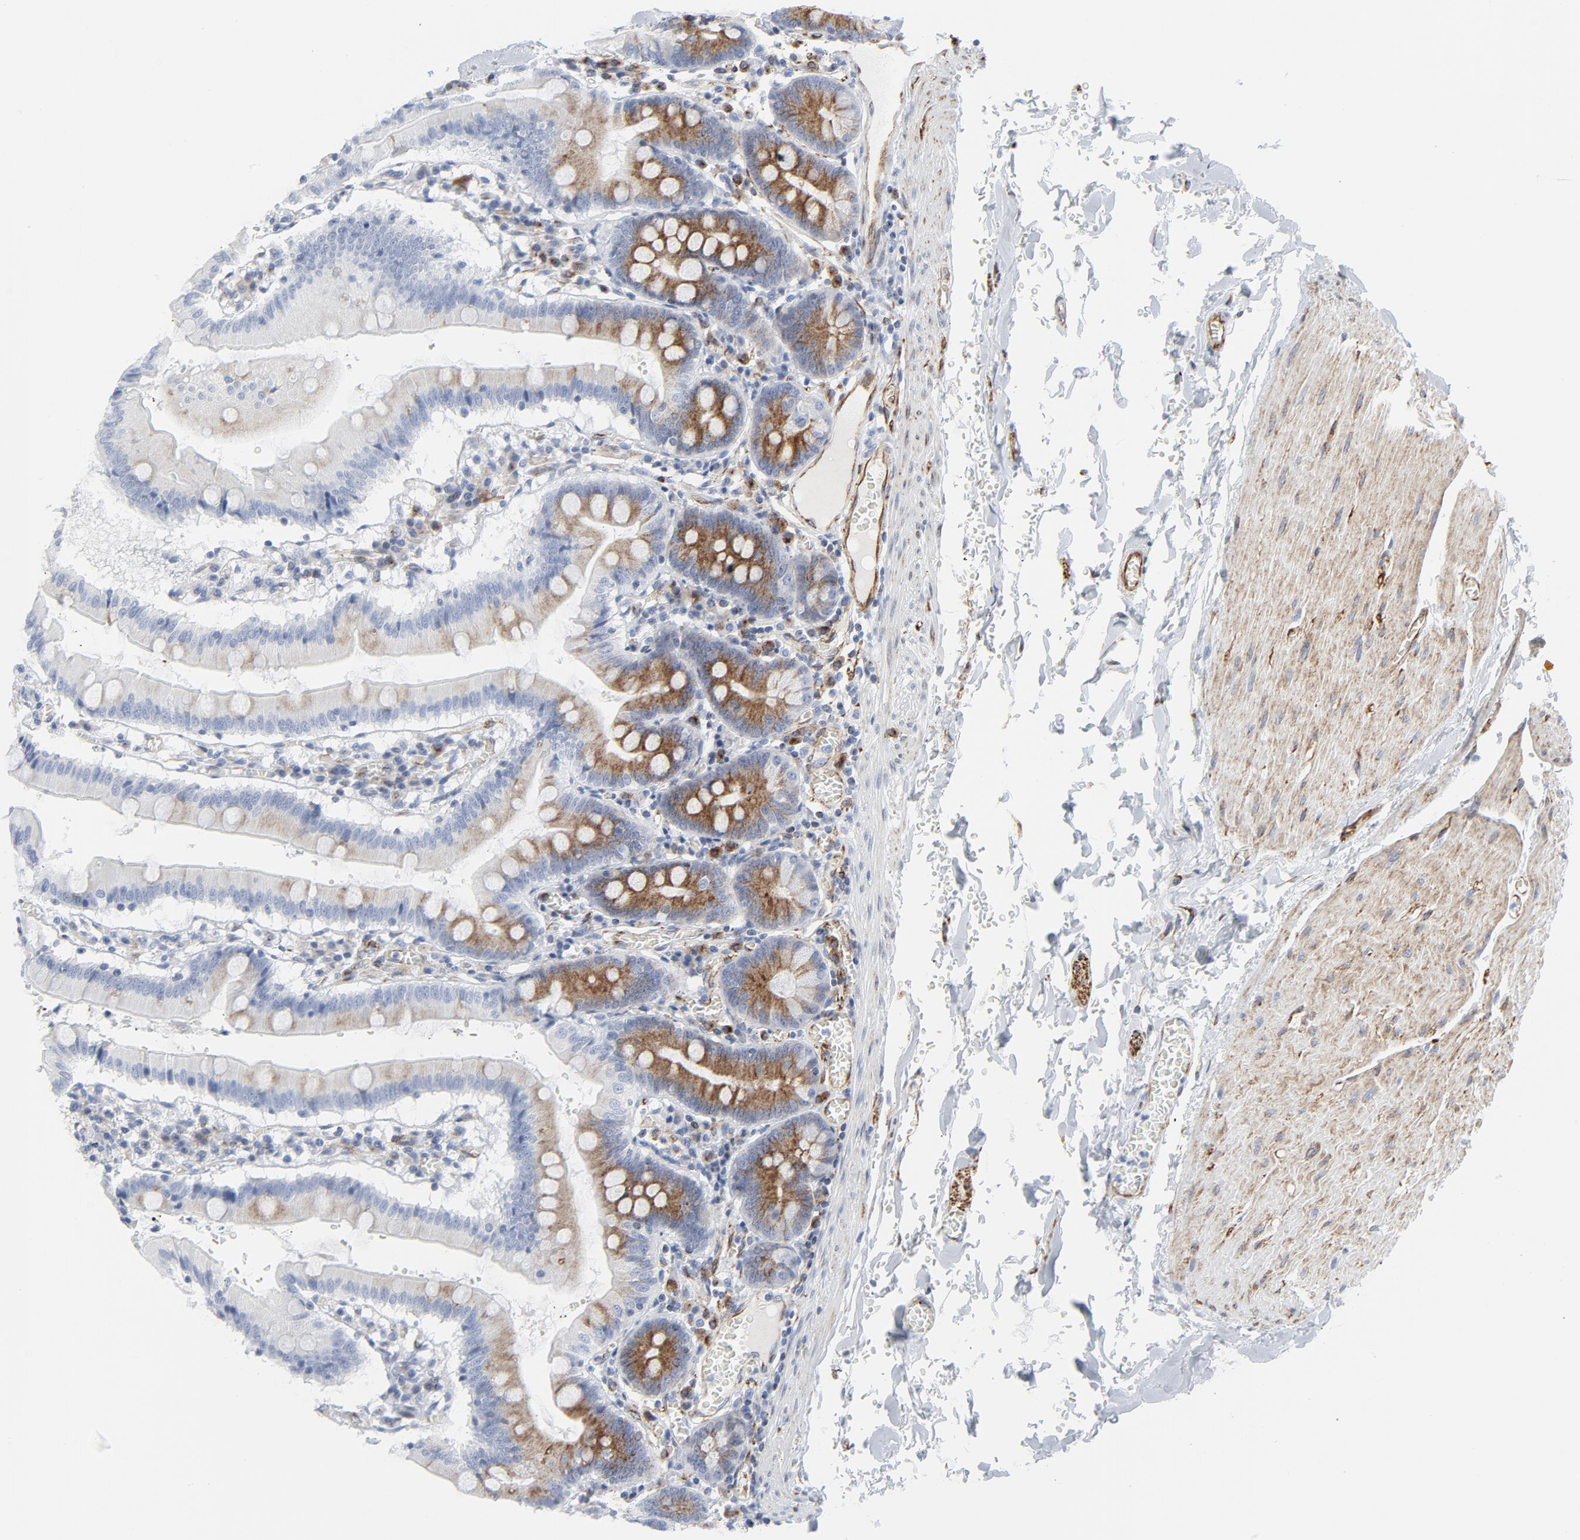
{"staining": {"intensity": "moderate", "quantity": "25%-75%", "location": "cytoplasmic/membranous"}, "tissue": "small intestine", "cell_type": "Glandular cells", "image_type": "normal", "snomed": [{"axis": "morphology", "description": "Normal tissue, NOS"}, {"axis": "topography", "description": "Small intestine"}], "caption": "Immunohistochemistry (DAB (3,3'-diaminobenzidine)) staining of unremarkable small intestine reveals moderate cytoplasmic/membranous protein positivity in approximately 25%-75% of glandular cells. Using DAB (brown) and hematoxylin (blue) stains, captured at high magnification using brightfield microscopy.", "gene": "TUBB1", "patient": {"sex": "male", "age": 71}}